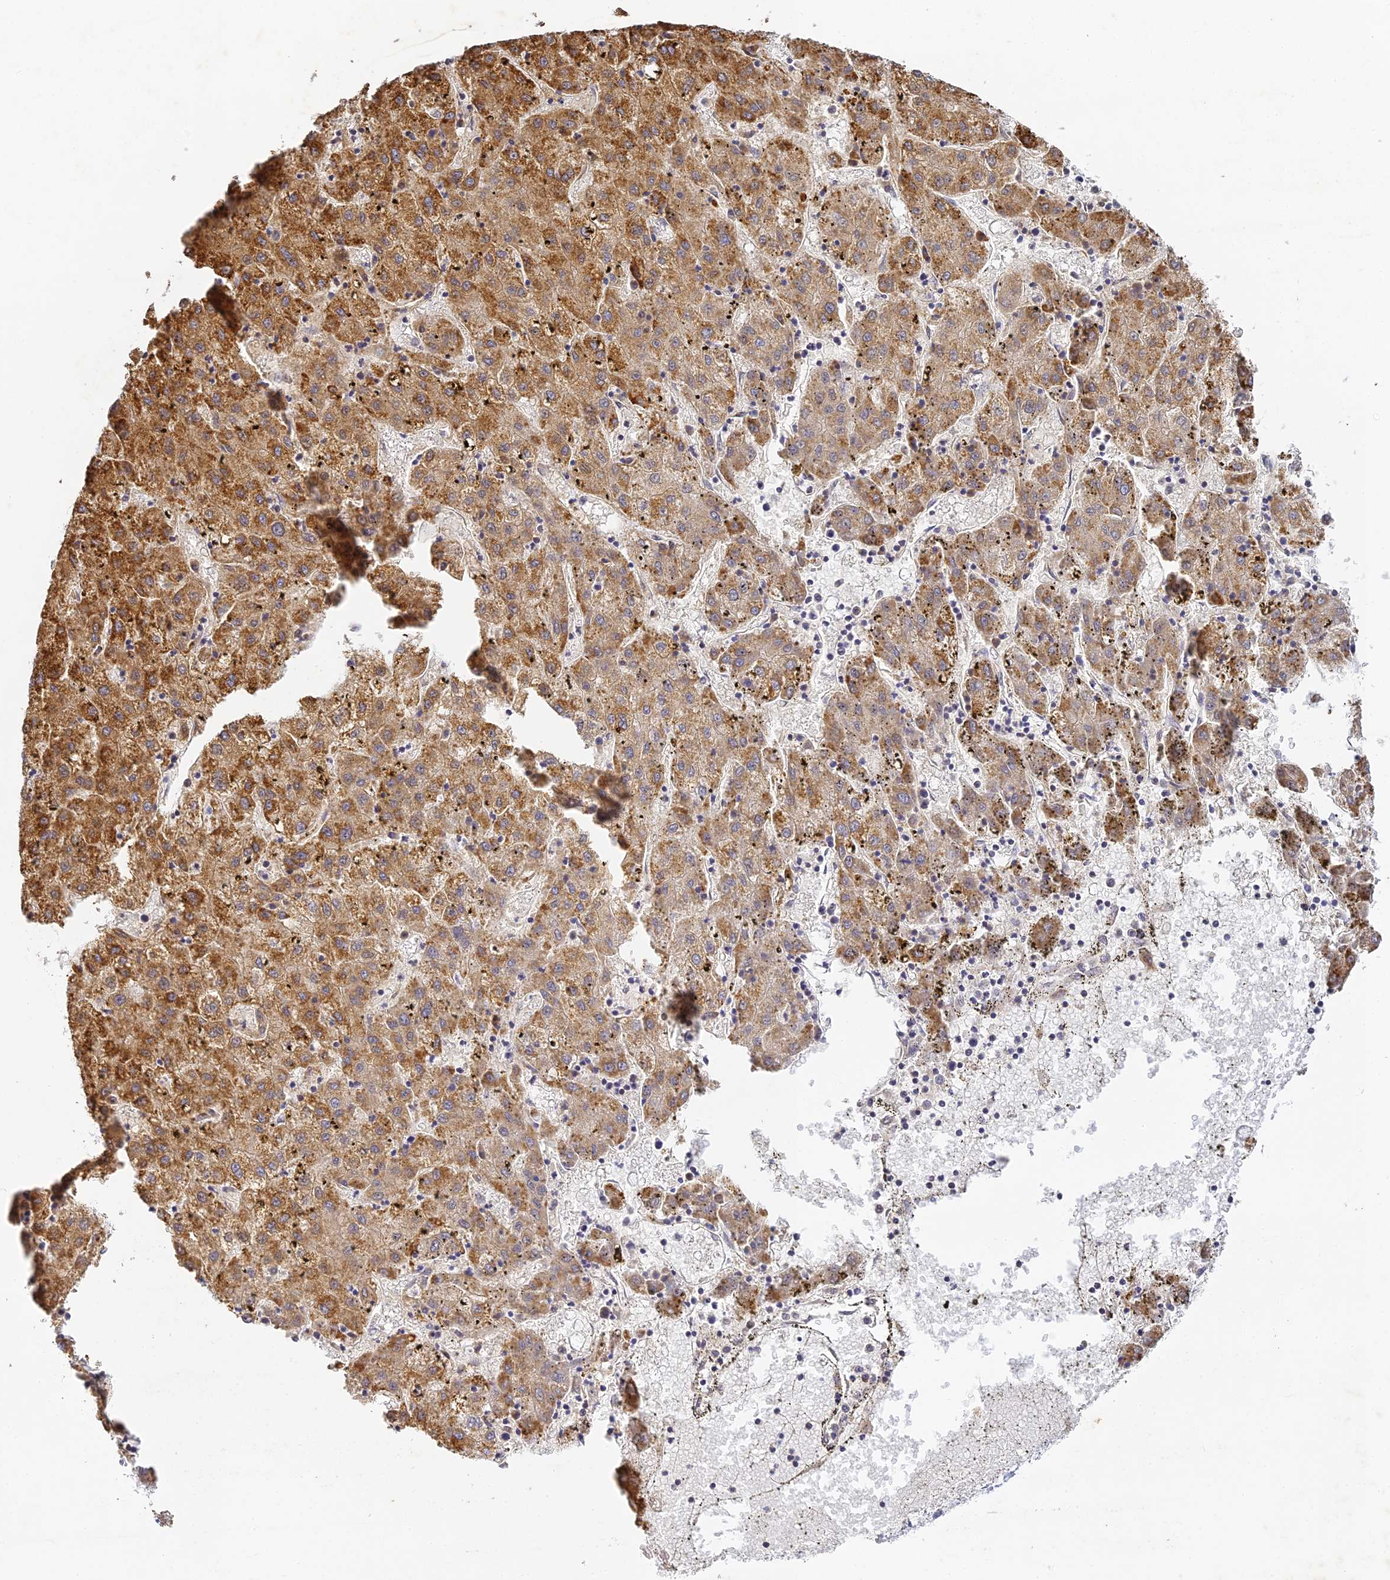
{"staining": {"intensity": "strong", "quantity": ">75%", "location": "cytoplasmic/membranous"}, "tissue": "liver cancer", "cell_type": "Tumor cells", "image_type": "cancer", "snomed": [{"axis": "morphology", "description": "Carcinoma, Hepatocellular, NOS"}, {"axis": "topography", "description": "Liver"}], "caption": "The micrograph exhibits immunohistochemical staining of hepatocellular carcinoma (liver). There is strong cytoplasmic/membranous positivity is seen in approximately >75% of tumor cells. (Brightfield microscopy of DAB IHC at high magnification).", "gene": "DONSON", "patient": {"sex": "male", "age": 72}}